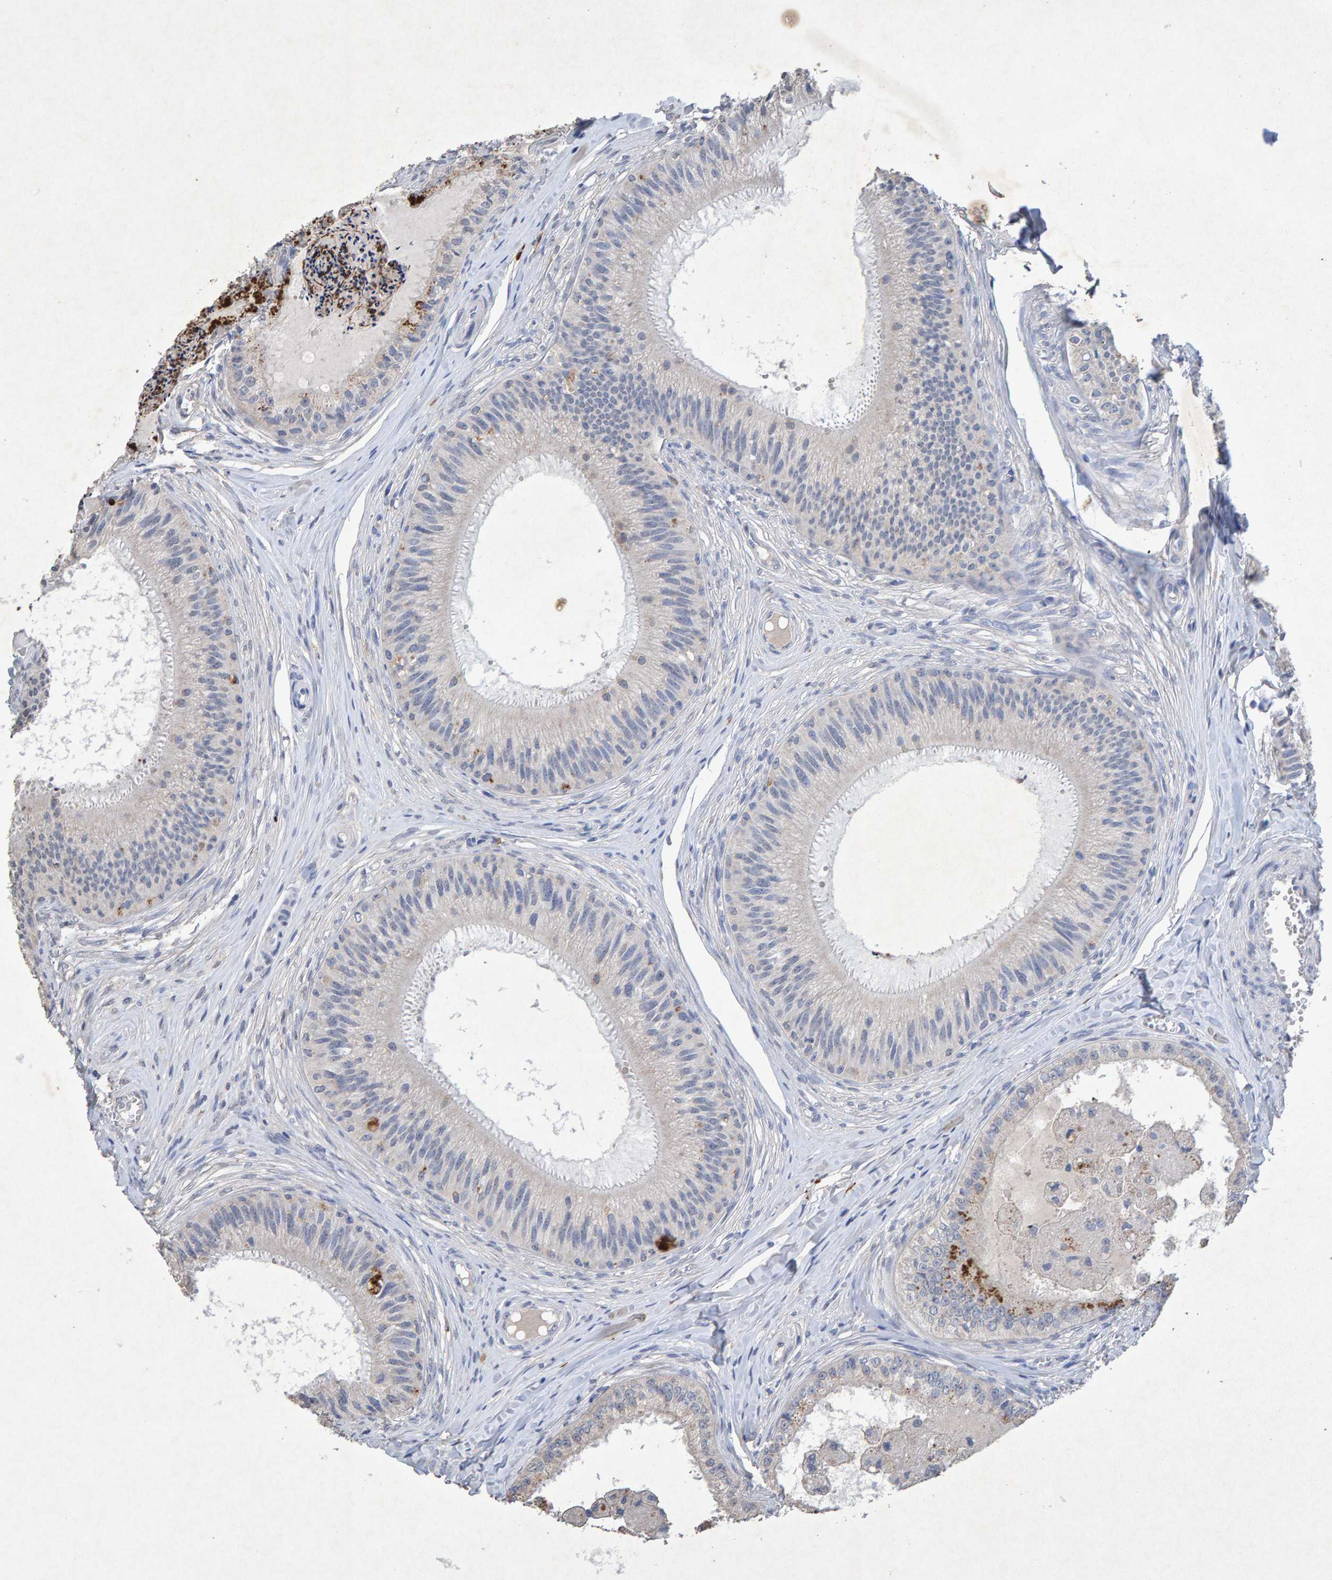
{"staining": {"intensity": "negative", "quantity": "none", "location": "none"}, "tissue": "epididymis", "cell_type": "Glandular cells", "image_type": "normal", "snomed": [{"axis": "morphology", "description": "Normal tissue, NOS"}, {"axis": "topography", "description": "Epididymis"}], "caption": "Photomicrograph shows no significant protein expression in glandular cells of unremarkable epididymis.", "gene": "CTH", "patient": {"sex": "male", "age": 31}}